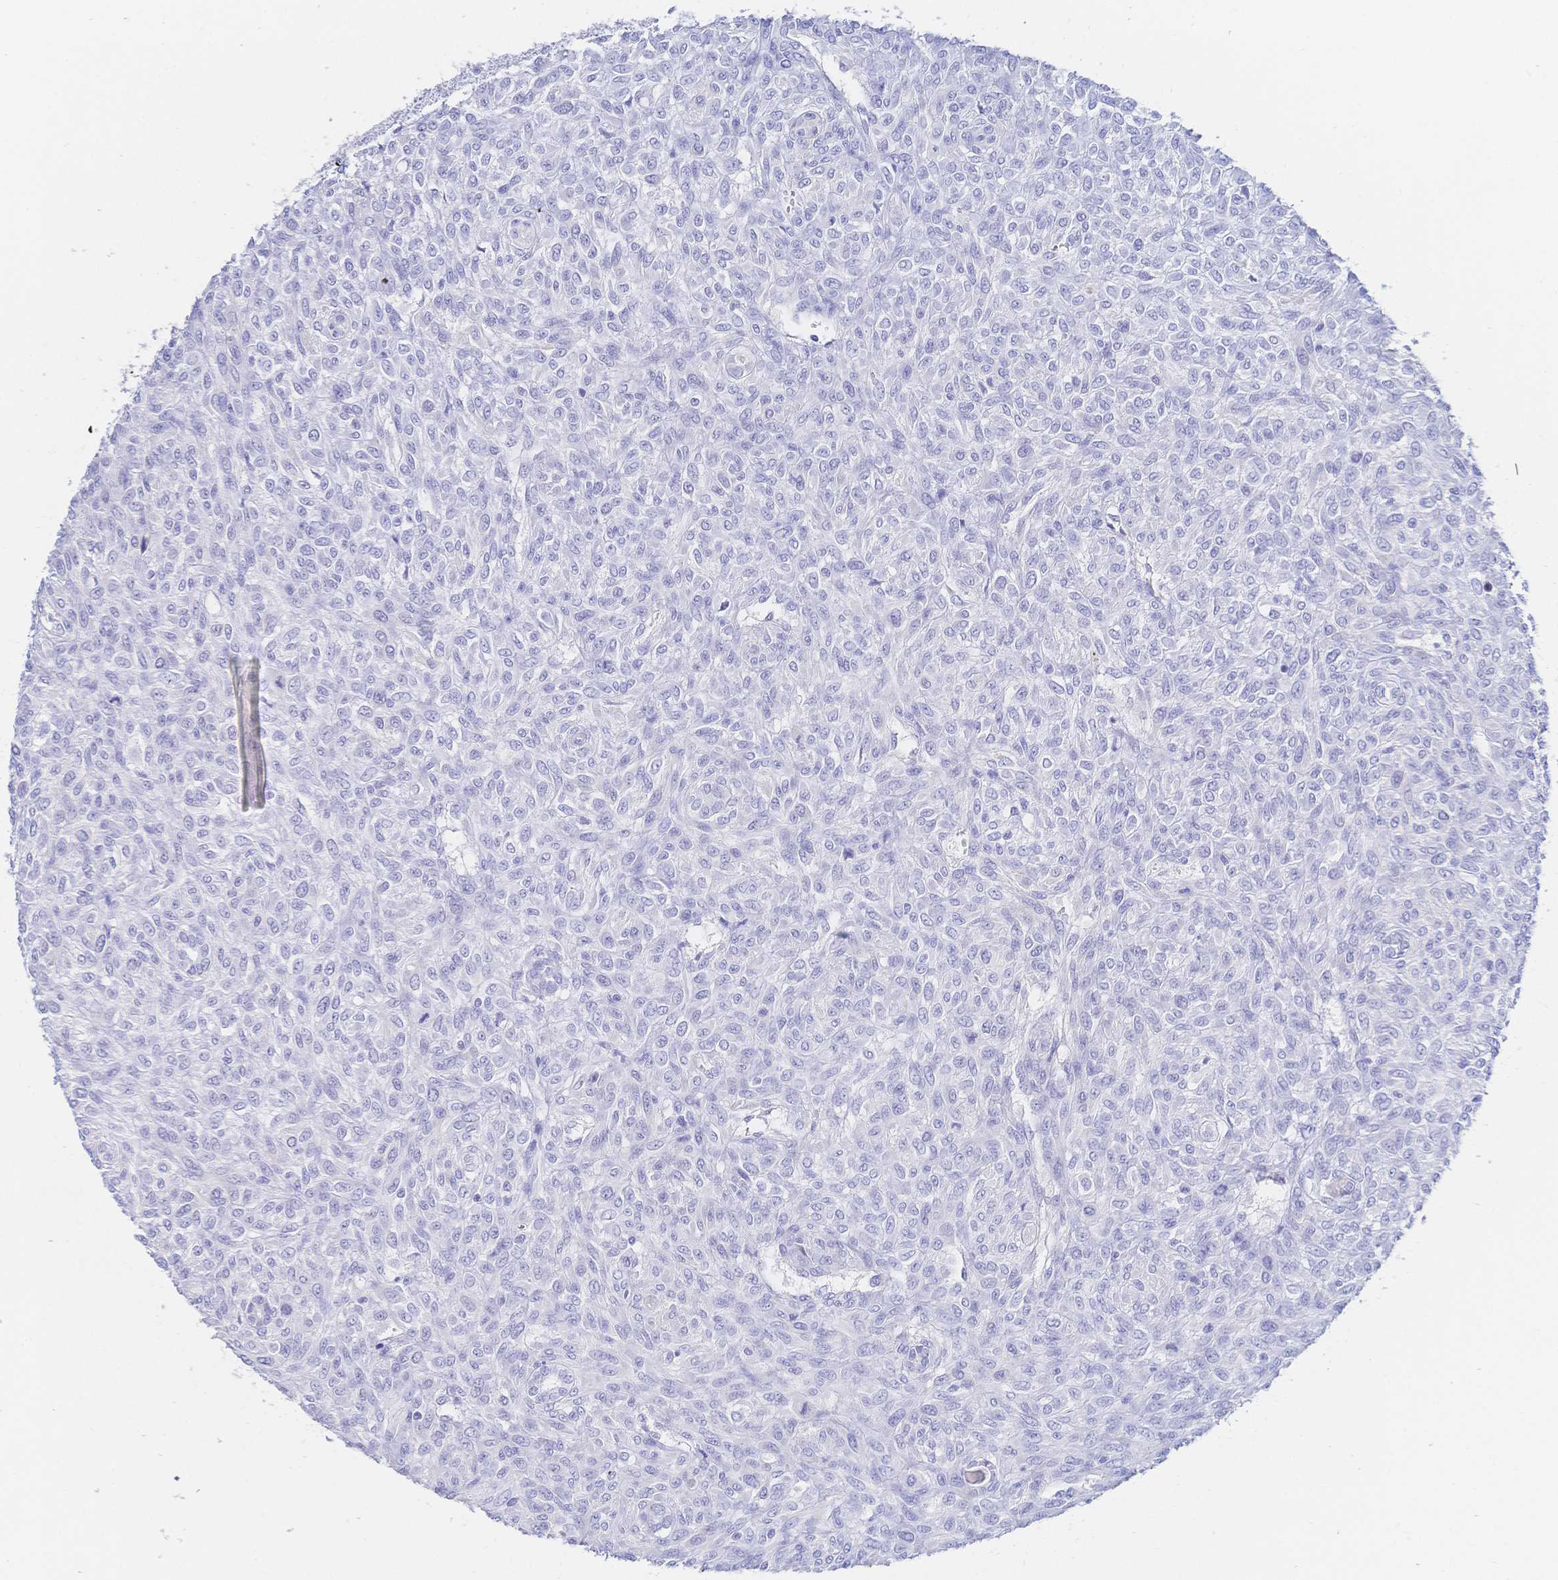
{"staining": {"intensity": "negative", "quantity": "none", "location": "none"}, "tissue": "renal cancer", "cell_type": "Tumor cells", "image_type": "cancer", "snomed": [{"axis": "morphology", "description": "Adenocarcinoma, NOS"}, {"axis": "topography", "description": "Kidney"}], "caption": "The micrograph reveals no staining of tumor cells in renal cancer (adenocarcinoma). (Stains: DAB (3,3'-diaminobenzidine) IHC with hematoxylin counter stain, Microscopy: brightfield microscopy at high magnification).", "gene": "RRM1", "patient": {"sex": "male", "age": 58}}